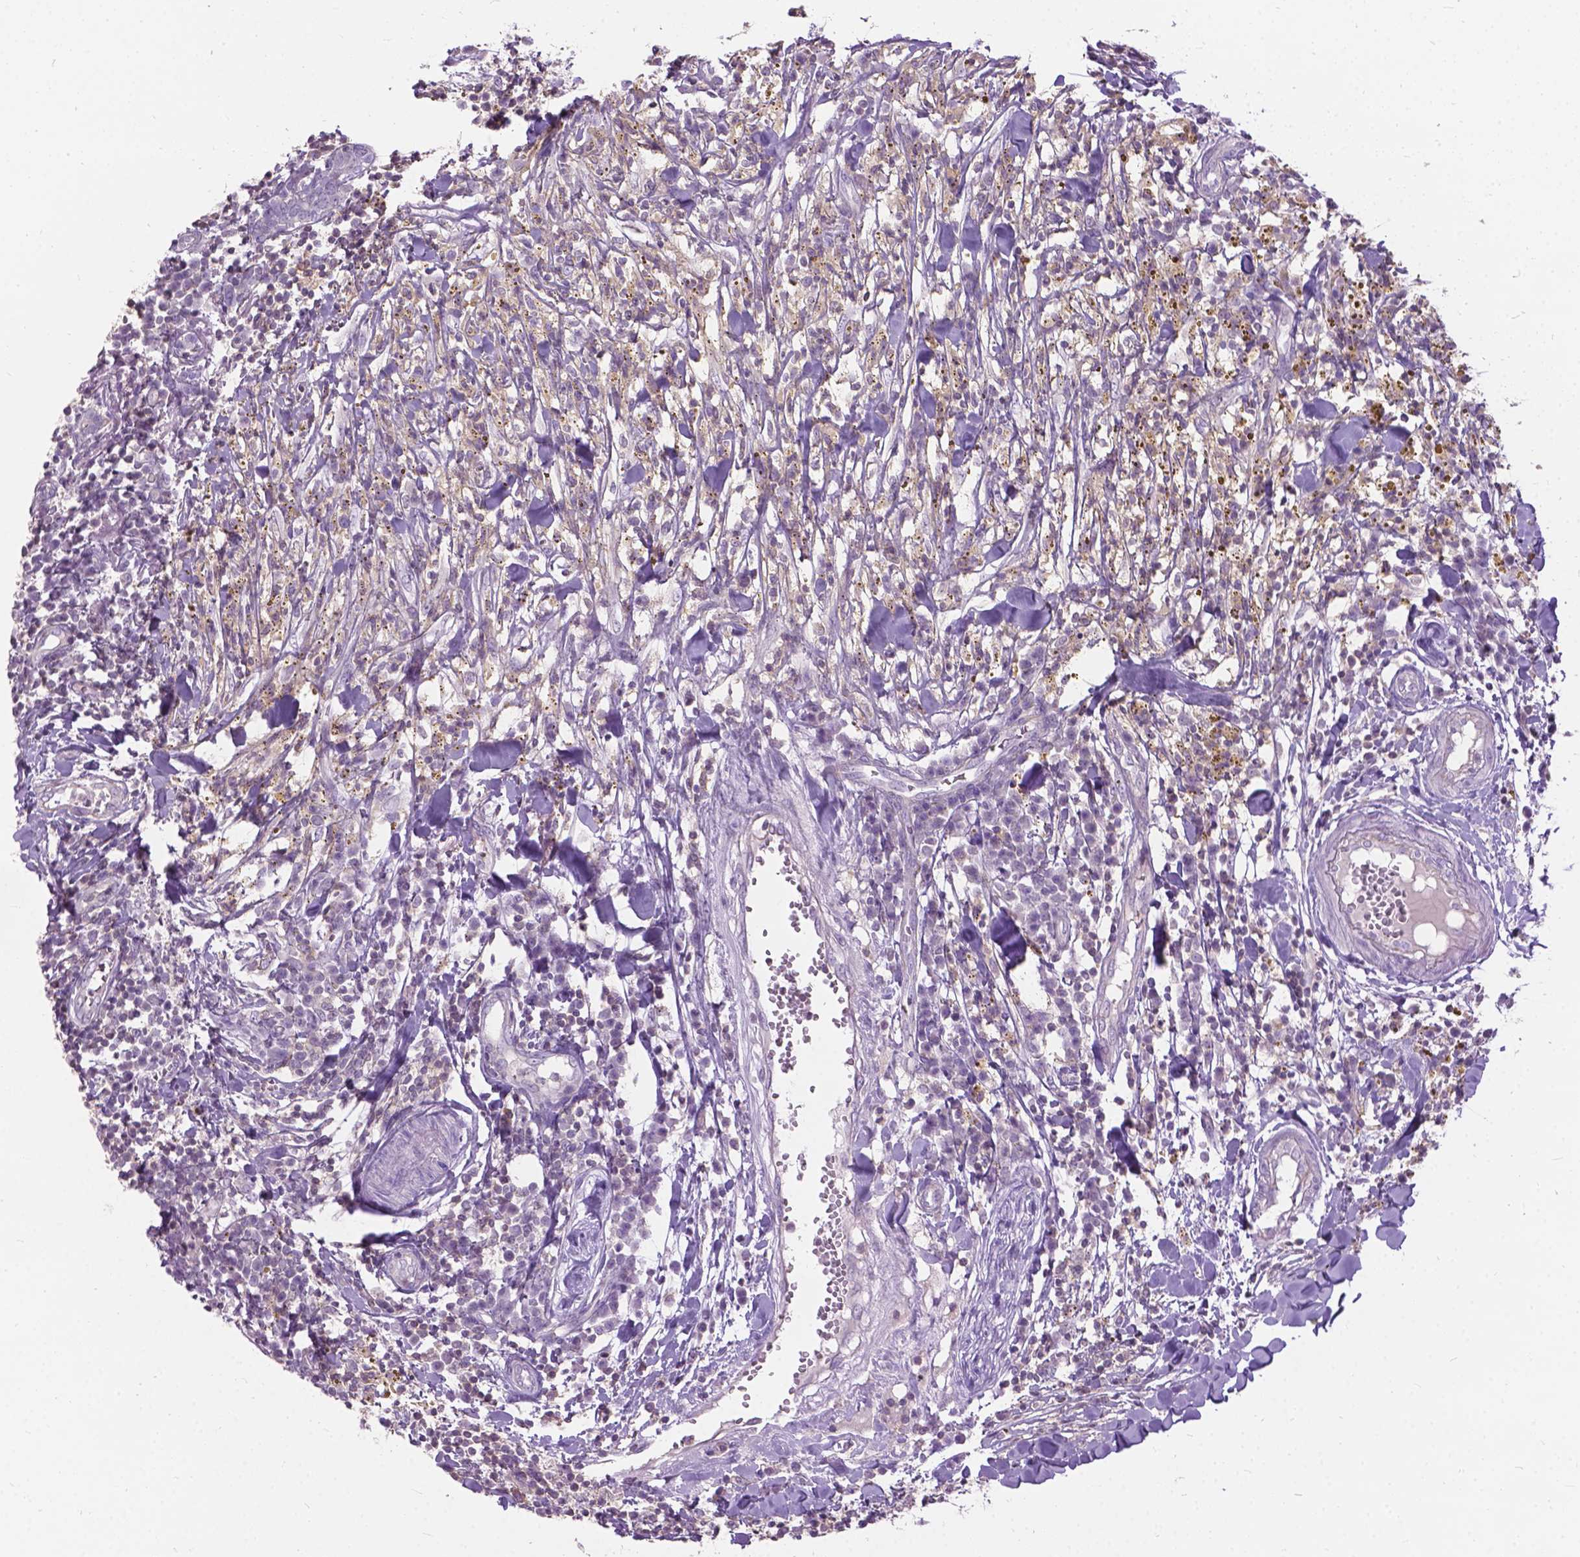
{"staining": {"intensity": "negative", "quantity": "none", "location": "none"}, "tissue": "breast cancer", "cell_type": "Tumor cells", "image_type": "cancer", "snomed": [{"axis": "morphology", "description": "Duct carcinoma"}, {"axis": "topography", "description": "Breast"}], "caption": "The photomicrograph reveals no significant positivity in tumor cells of breast invasive ductal carcinoma.", "gene": "JAK3", "patient": {"sex": "female", "age": 30}}